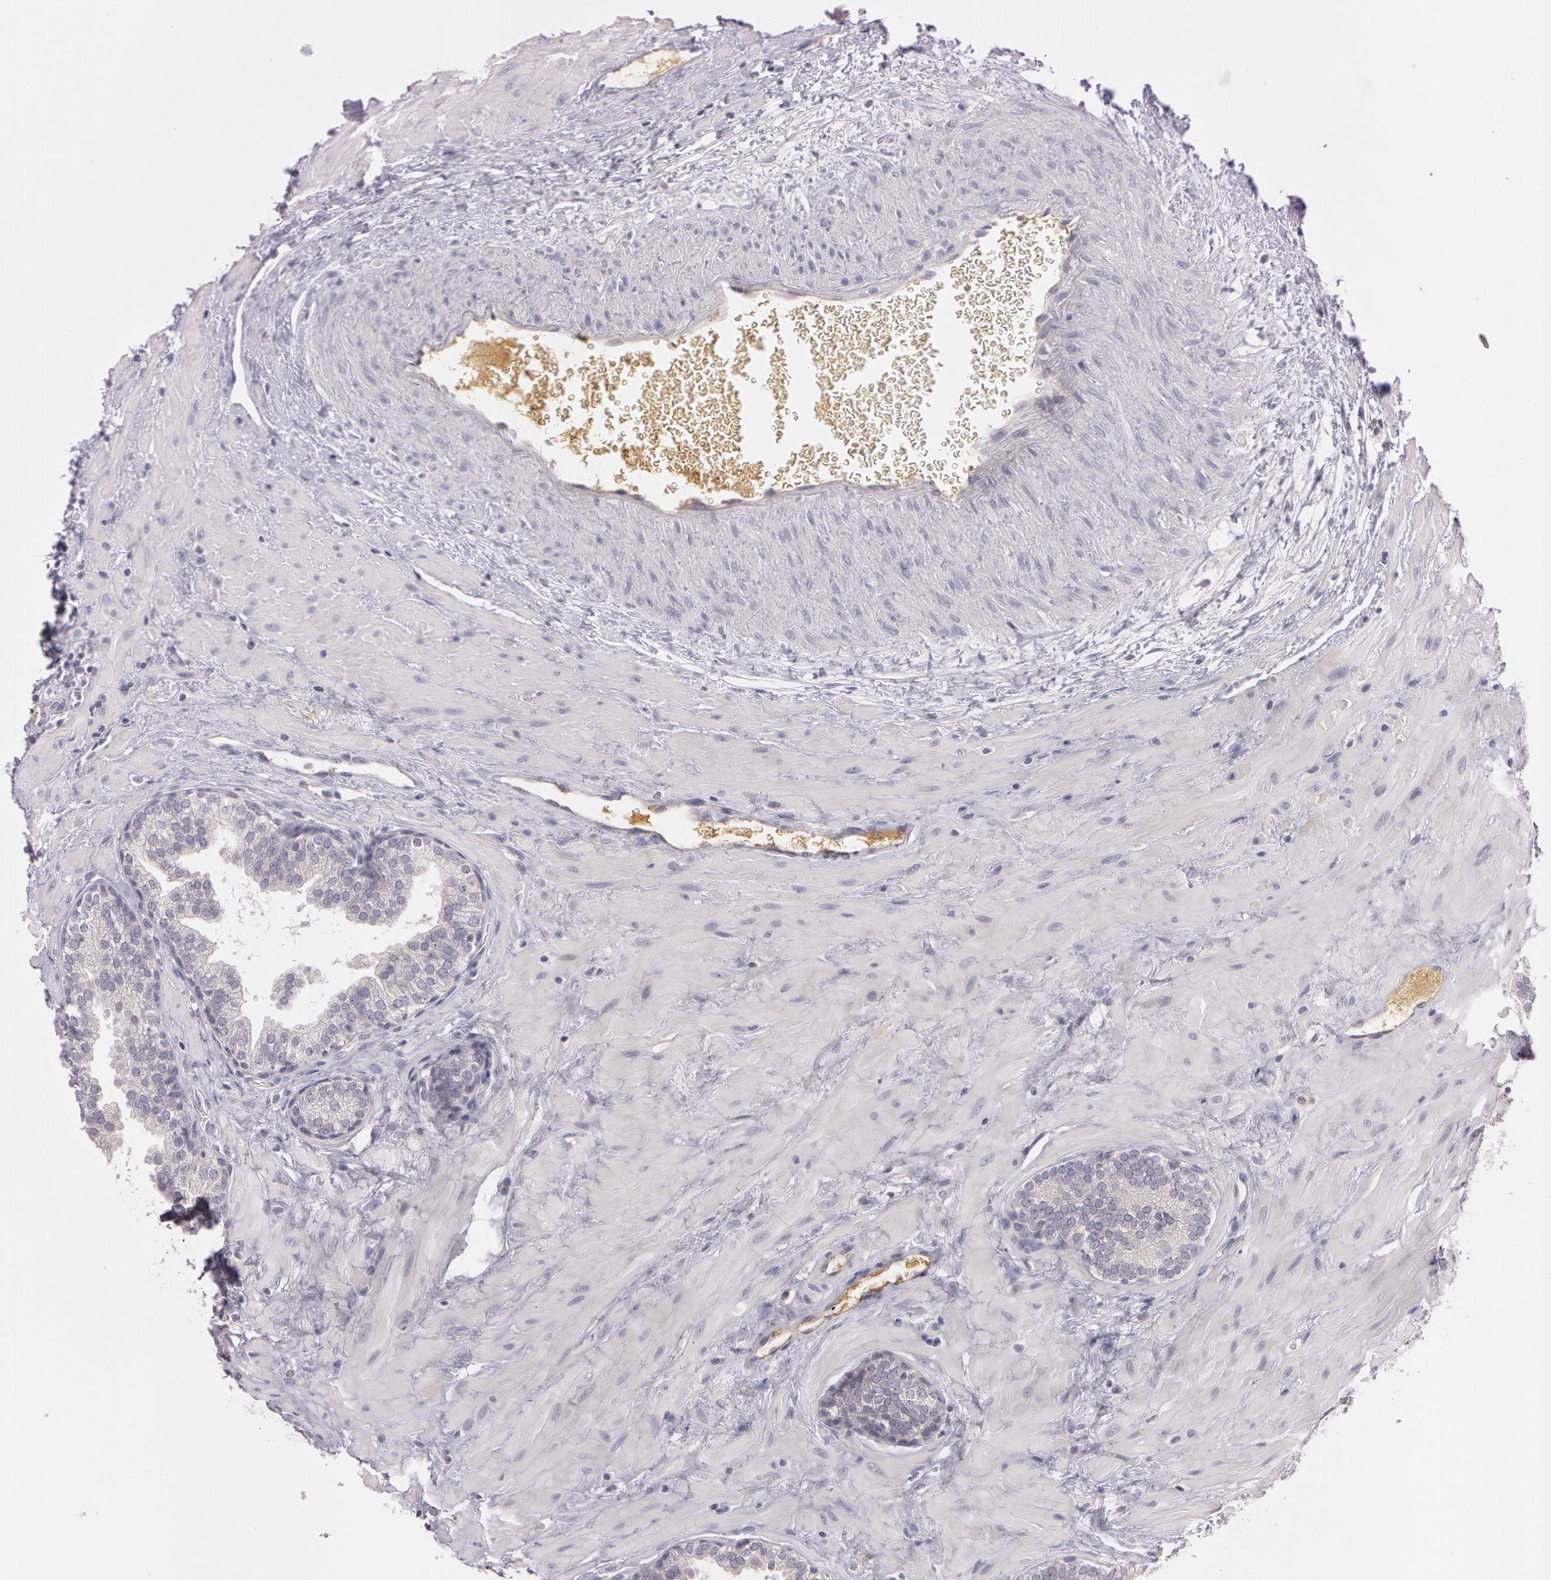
{"staining": {"intensity": "weak", "quantity": "25%-75%", "location": "cytoplasmic/membranous"}, "tissue": "prostate", "cell_type": "Glandular cells", "image_type": "normal", "snomed": [{"axis": "morphology", "description": "Normal tissue, NOS"}, {"axis": "topography", "description": "Prostate"}], "caption": "Protein analysis of benign prostate exhibits weak cytoplasmic/membranous expression in about 25%-75% of glandular cells. (DAB (3,3'-diaminobenzidine) IHC, brown staining for protein, blue staining for nuclei).", "gene": "MXRA5", "patient": {"sex": "male", "age": 51}}